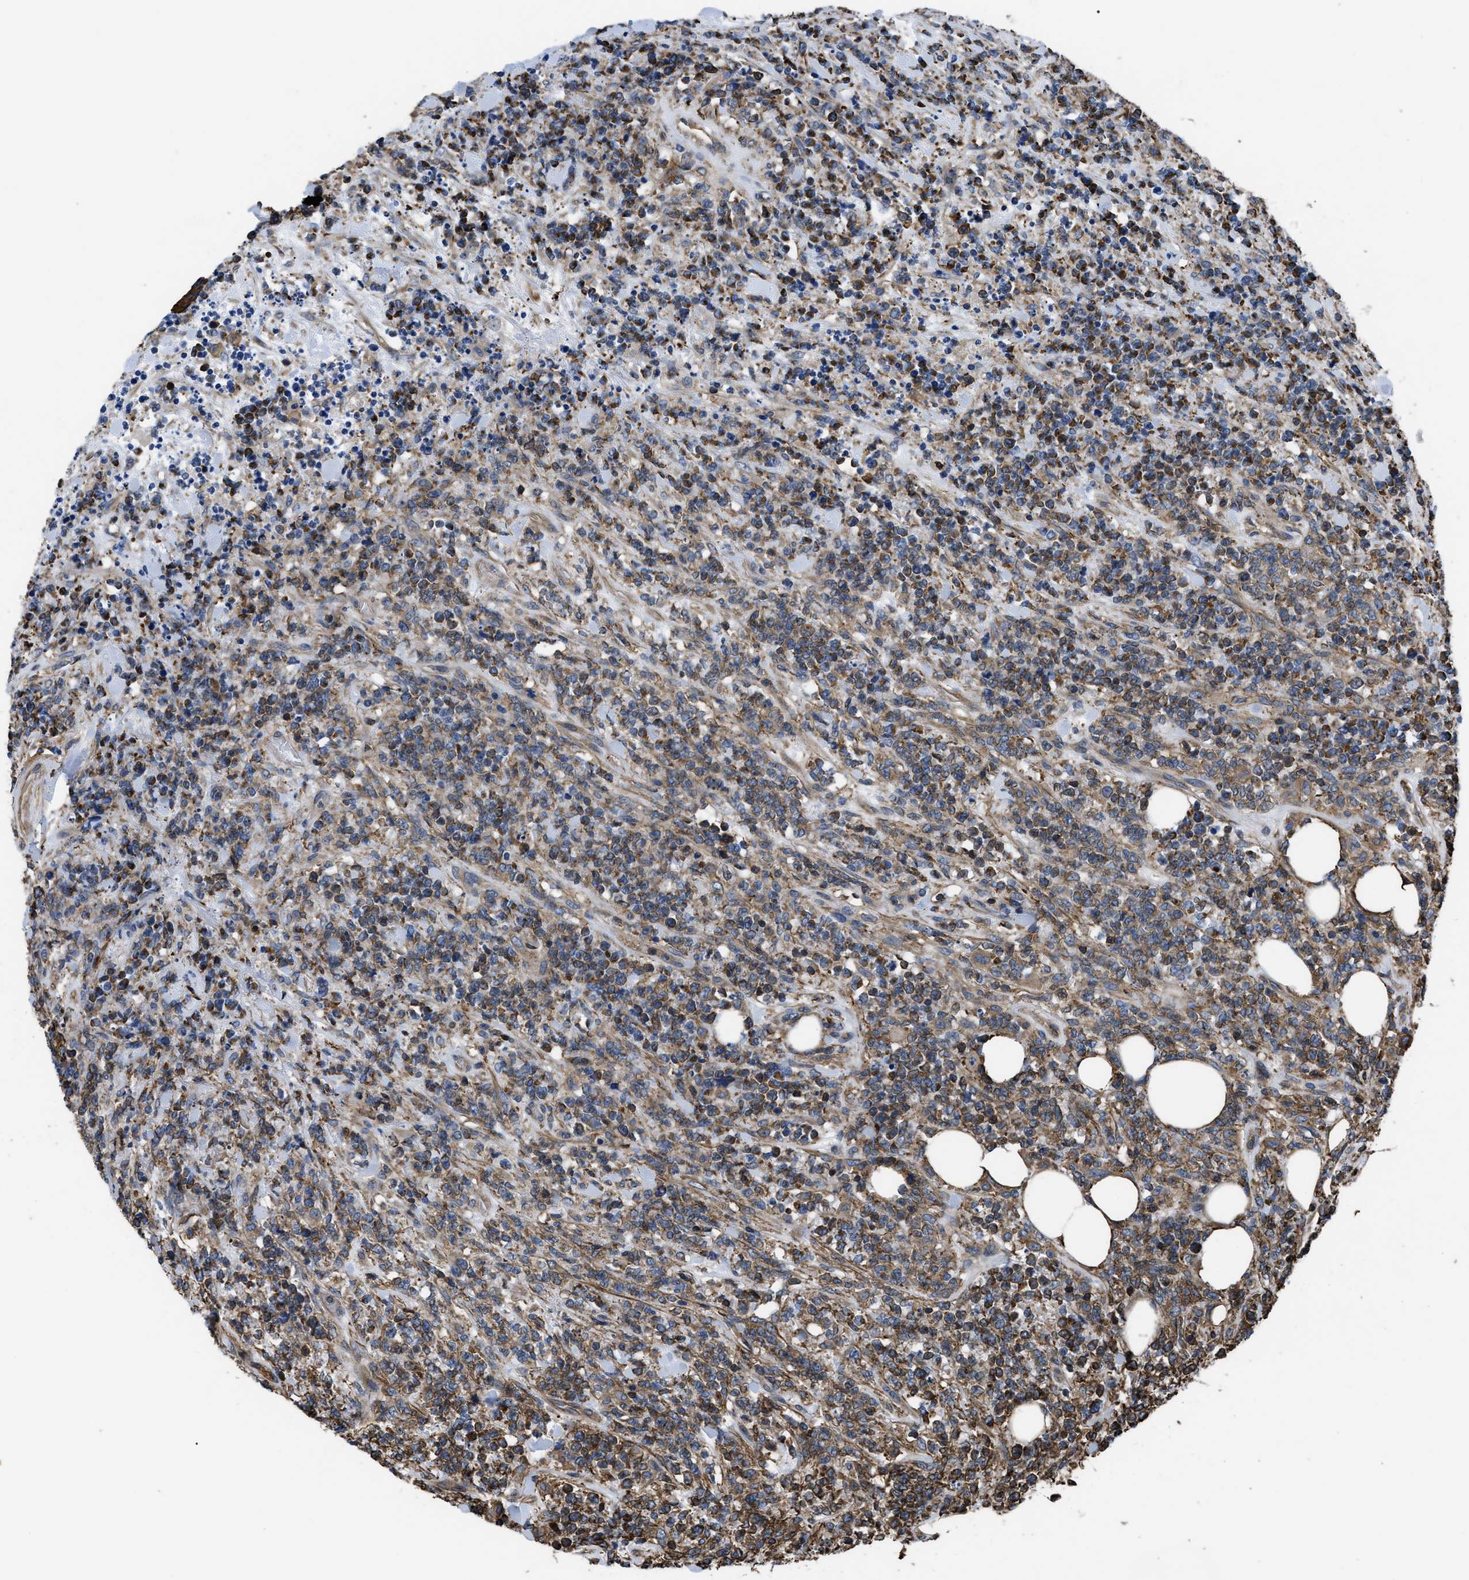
{"staining": {"intensity": "moderate", "quantity": ">75%", "location": "cytoplasmic/membranous"}, "tissue": "lymphoma", "cell_type": "Tumor cells", "image_type": "cancer", "snomed": [{"axis": "morphology", "description": "Malignant lymphoma, non-Hodgkin's type, High grade"}, {"axis": "topography", "description": "Soft tissue"}], "caption": "Immunohistochemistry (DAB) staining of human malignant lymphoma, non-Hodgkin's type (high-grade) demonstrates moderate cytoplasmic/membranous protein expression in about >75% of tumor cells.", "gene": "SCUBE2", "patient": {"sex": "male", "age": 18}}